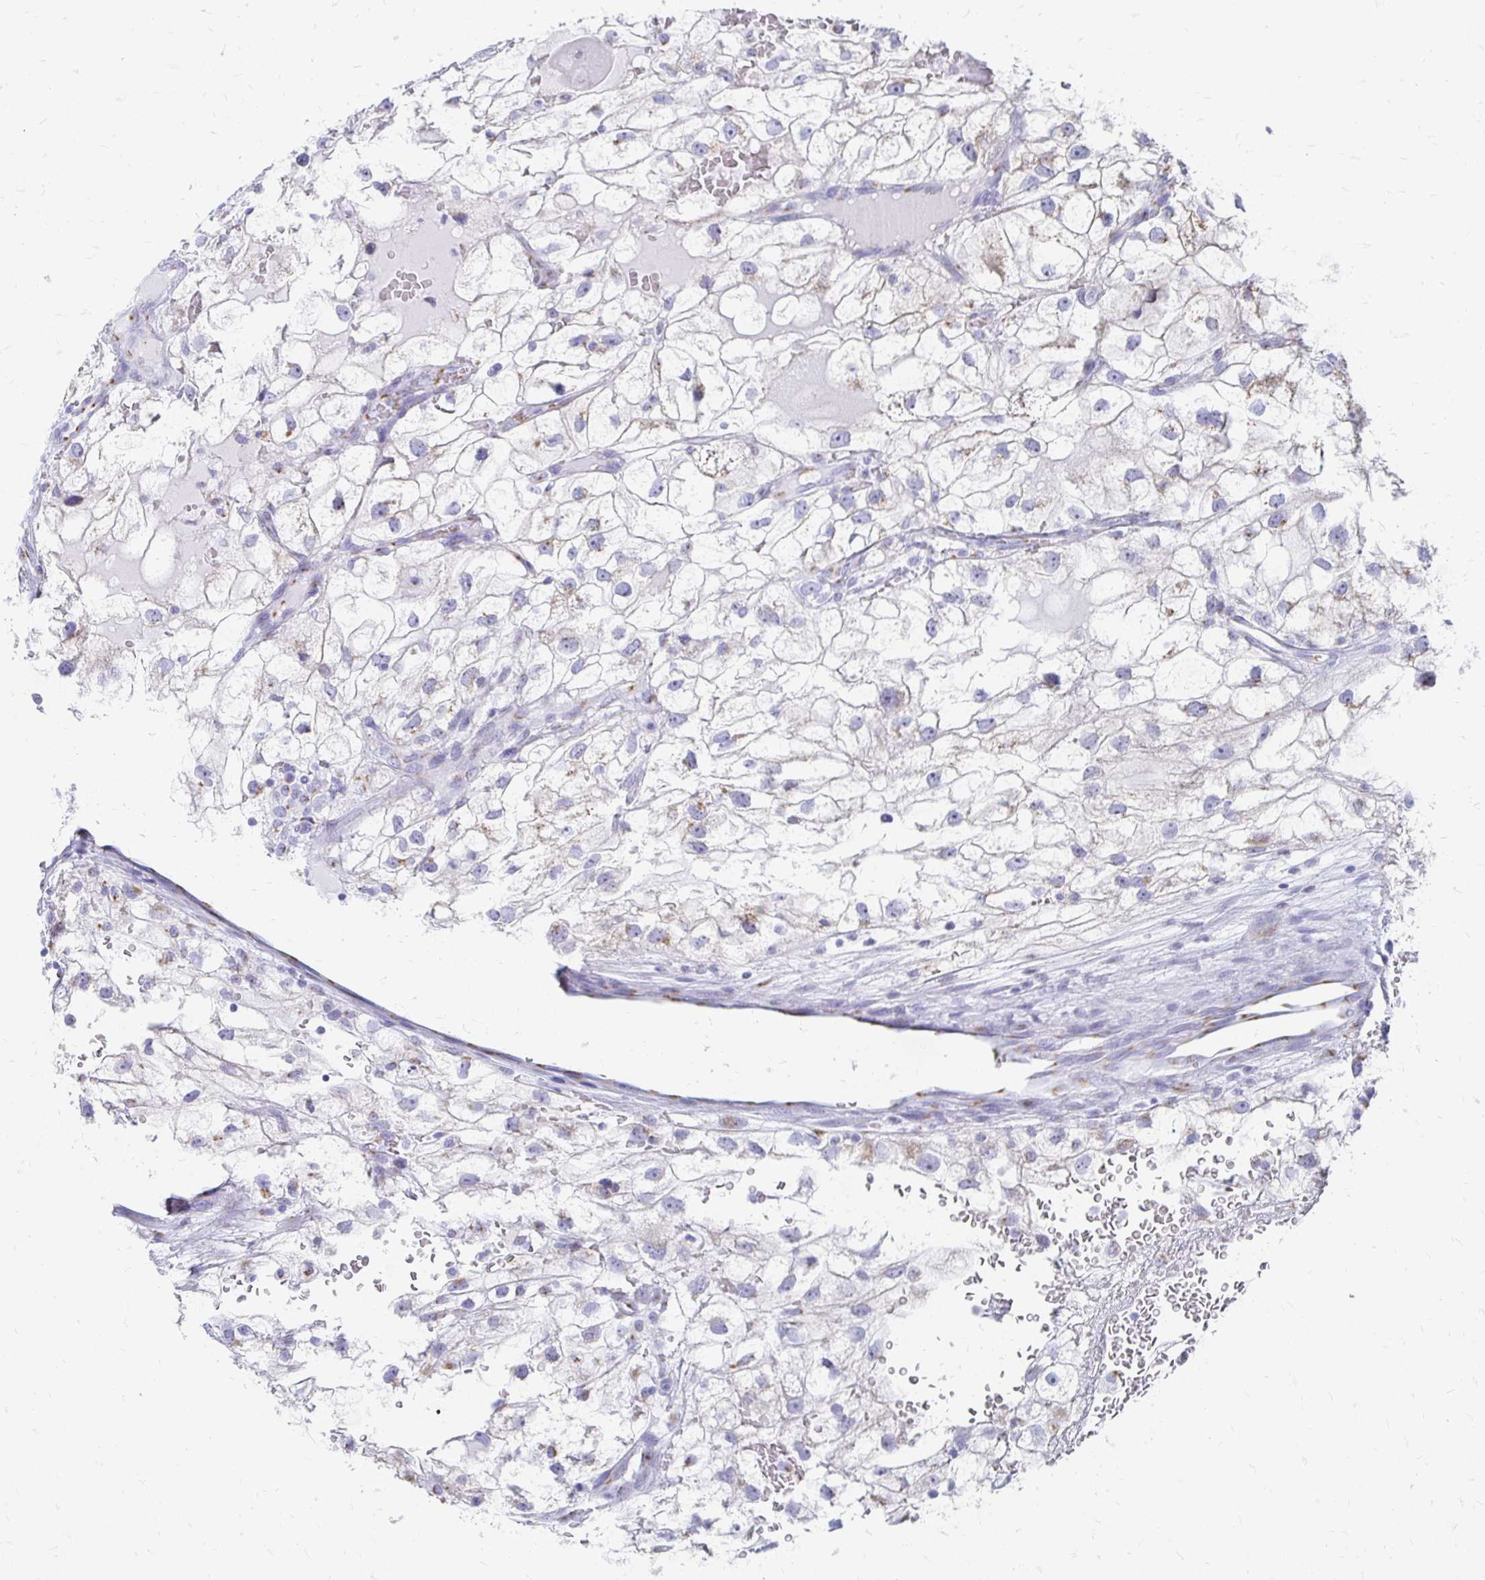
{"staining": {"intensity": "weak", "quantity": "<25%", "location": "cytoplasmic/membranous"}, "tissue": "renal cancer", "cell_type": "Tumor cells", "image_type": "cancer", "snomed": [{"axis": "morphology", "description": "Adenocarcinoma, NOS"}, {"axis": "topography", "description": "Kidney"}], "caption": "A micrograph of renal cancer stained for a protein reveals no brown staining in tumor cells.", "gene": "PAGE4", "patient": {"sex": "male", "age": 59}}